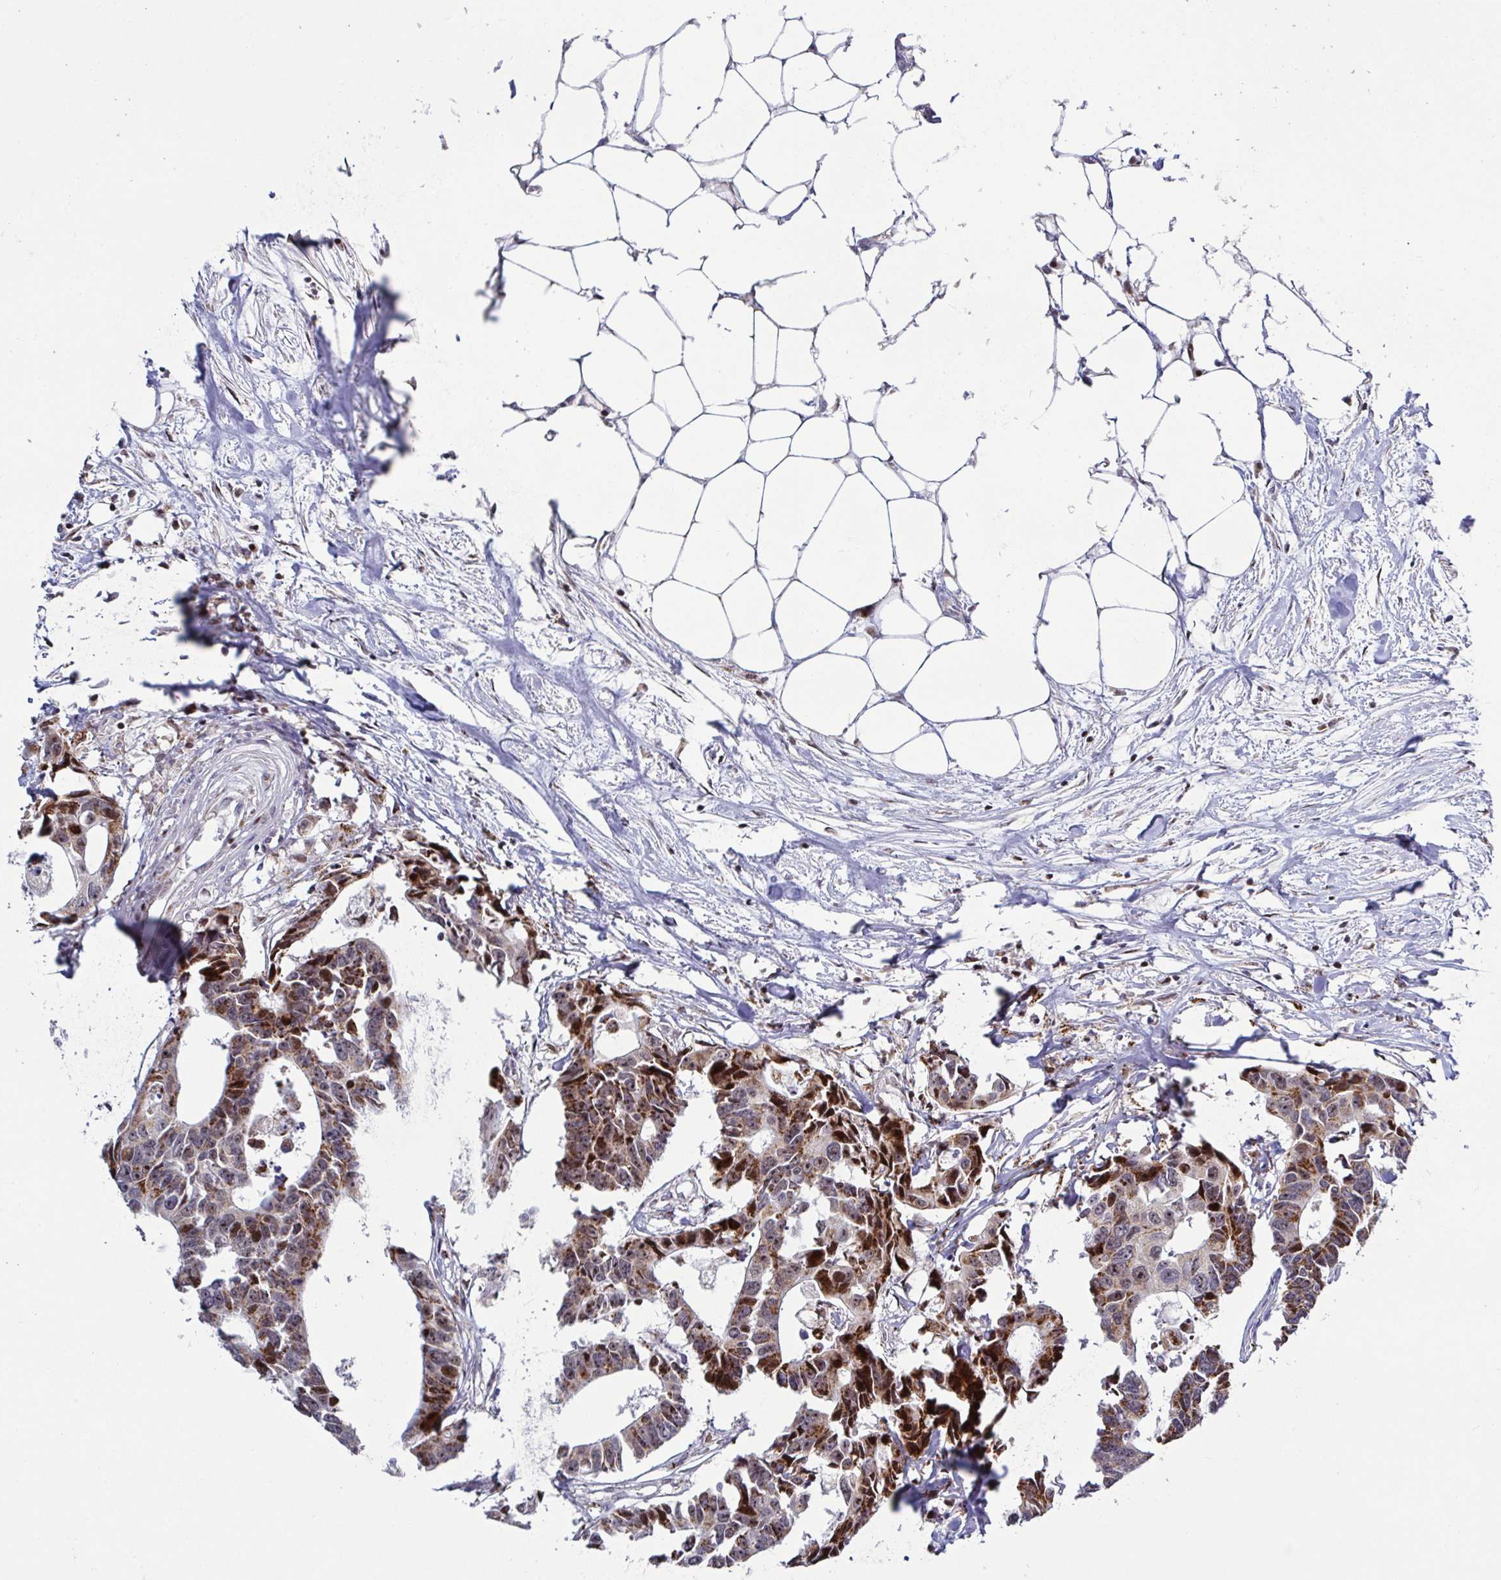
{"staining": {"intensity": "moderate", "quantity": ">75%", "location": "cytoplasmic/membranous"}, "tissue": "colorectal cancer", "cell_type": "Tumor cells", "image_type": "cancer", "snomed": [{"axis": "morphology", "description": "Adenocarcinoma, NOS"}, {"axis": "topography", "description": "Rectum"}], "caption": "The immunohistochemical stain labels moderate cytoplasmic/membranous expression in tumor cells of colorectal cancer (adenocarcinoma) tissue.", "gene": "DZIP1", "patient": {"sex": "male", "age": 57}}